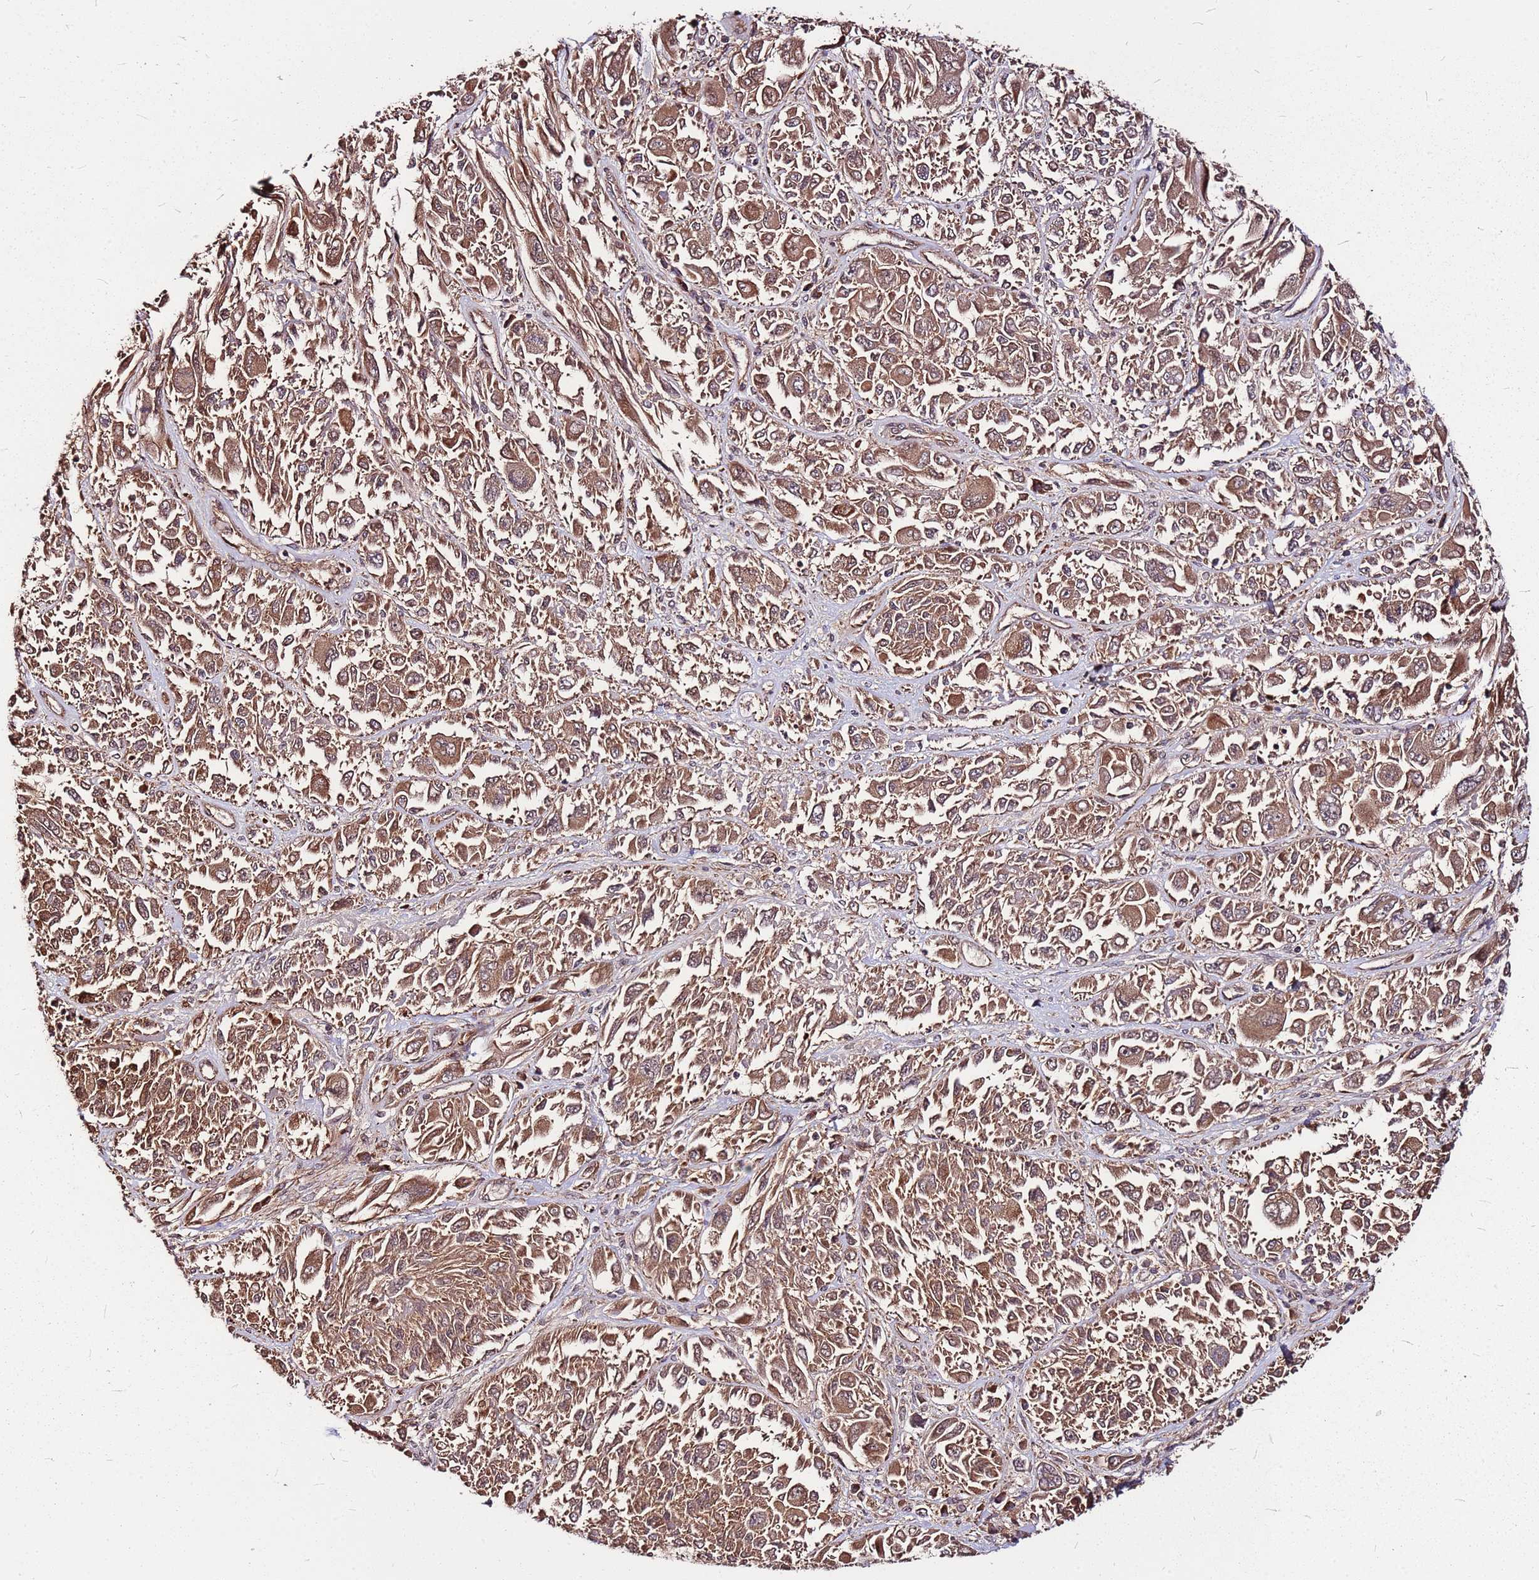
{"staining": {"intensity": "moderate", "quantity": ">75%", "location": "cytoplasmic/membranous"}, "tissue": "melanoma", "cell_type": "Tumor cells", "image_type": "cancer", "snomed": [{"axis": "morphology", "description": "Malignant melanoma, NOS"}, {"axis": "topography", "description": "Skin"}], "caption": "Brown immunohistochemical staining in melanoma demonstrates moderate cytoplasmic/membranous staining in about >75% of tumor cells. (DAB (3,3'-diaminobenzidine) IHC with brightfield microscopy, high magnification).", "gene": "LYPLAL1", "patient": {"sex": "female", "age": 91}}